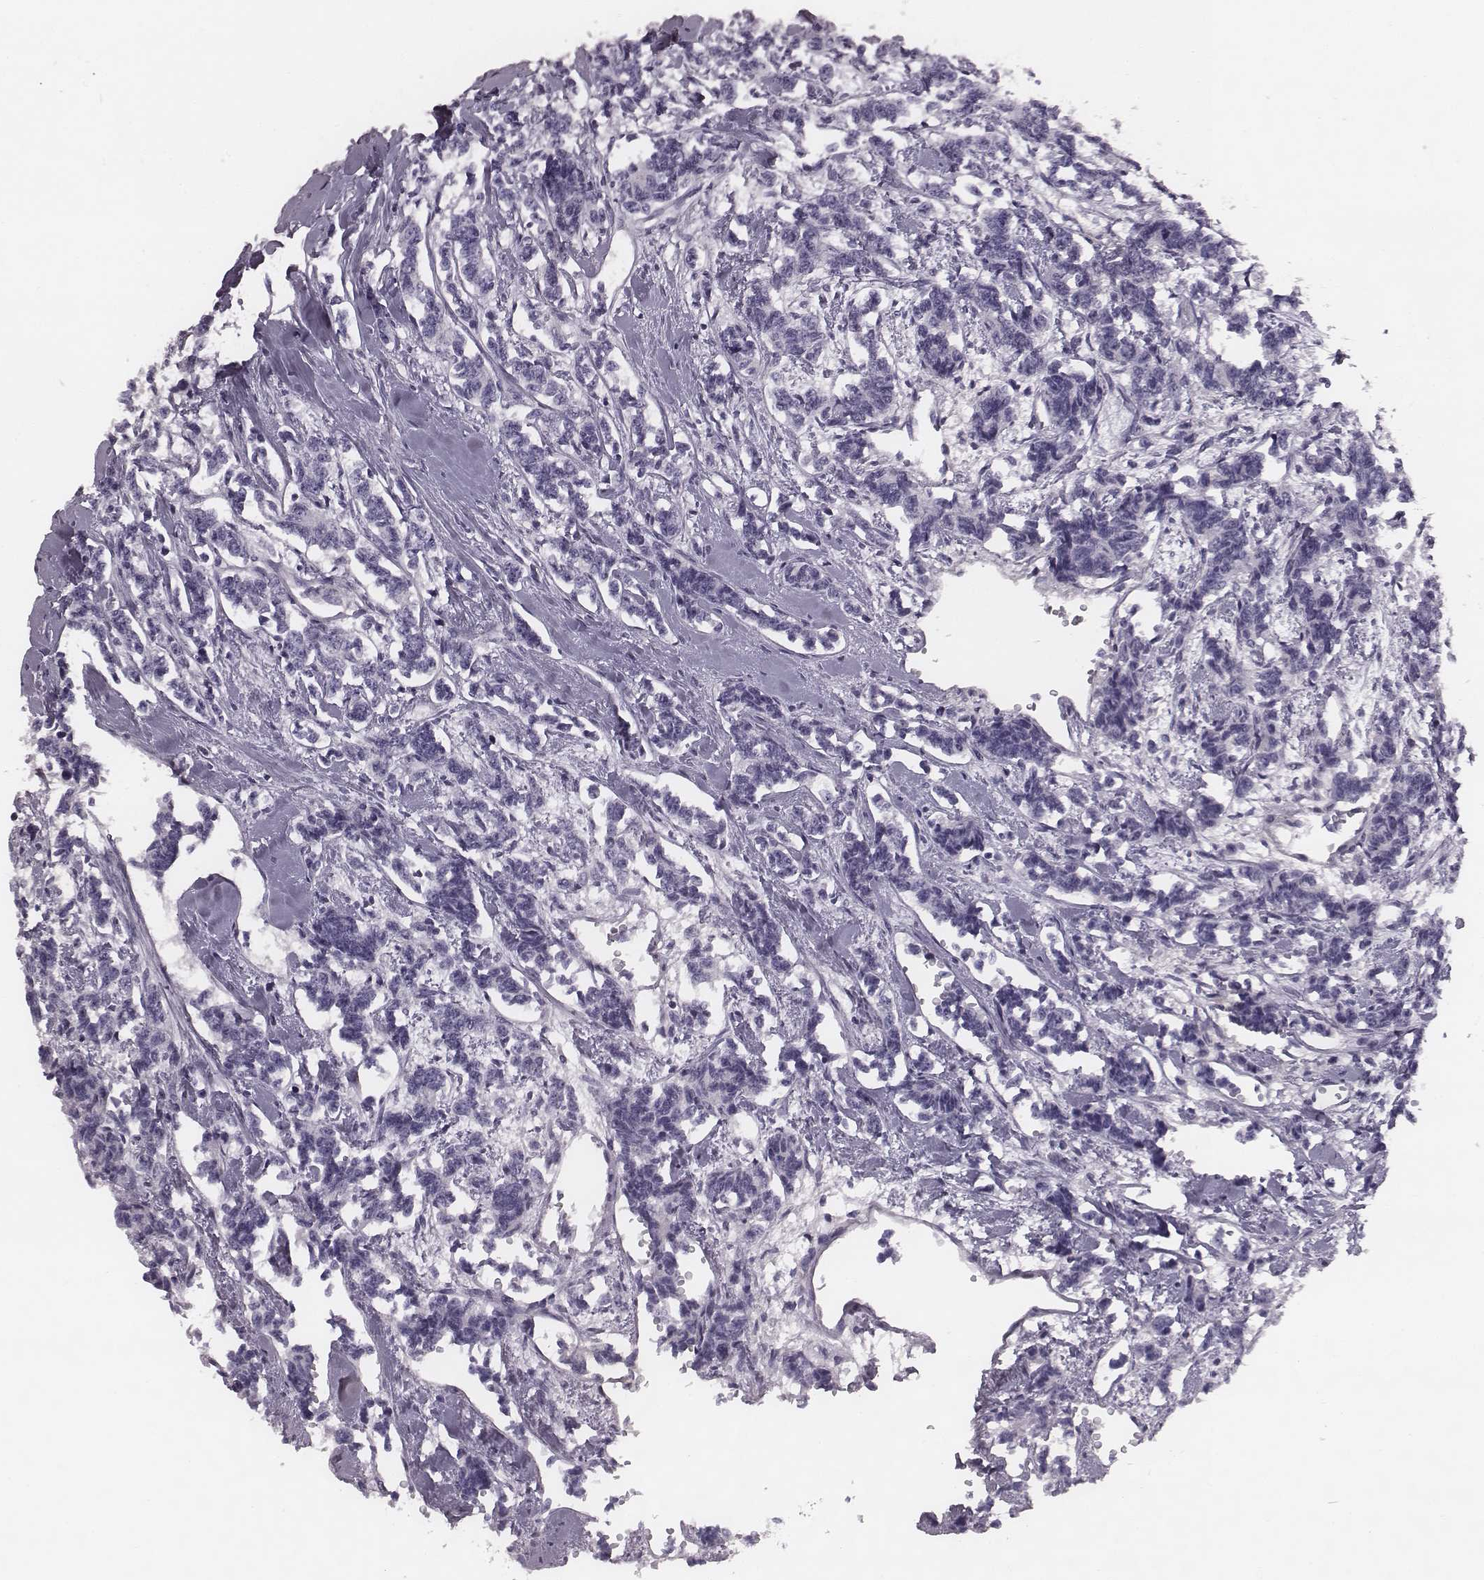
{"staining": {"intensity": "negative", "quantity": "none", "location": "none"}, "tissue": "carcinoid", "cell_type": "Tumor cells", "image_type": "cancer", "snomed": [{"axis": "morphology", "description": "Carcinoid, malignant, NOS"}, {"axis": "topography", "description": "Kidney"}], "caption": "Micrograph shows no protein staining in tumor cells of carcinoid (malignant) tissue.", "gene": "PDE8B", "patient": {"sex": "female", "age": 41}}